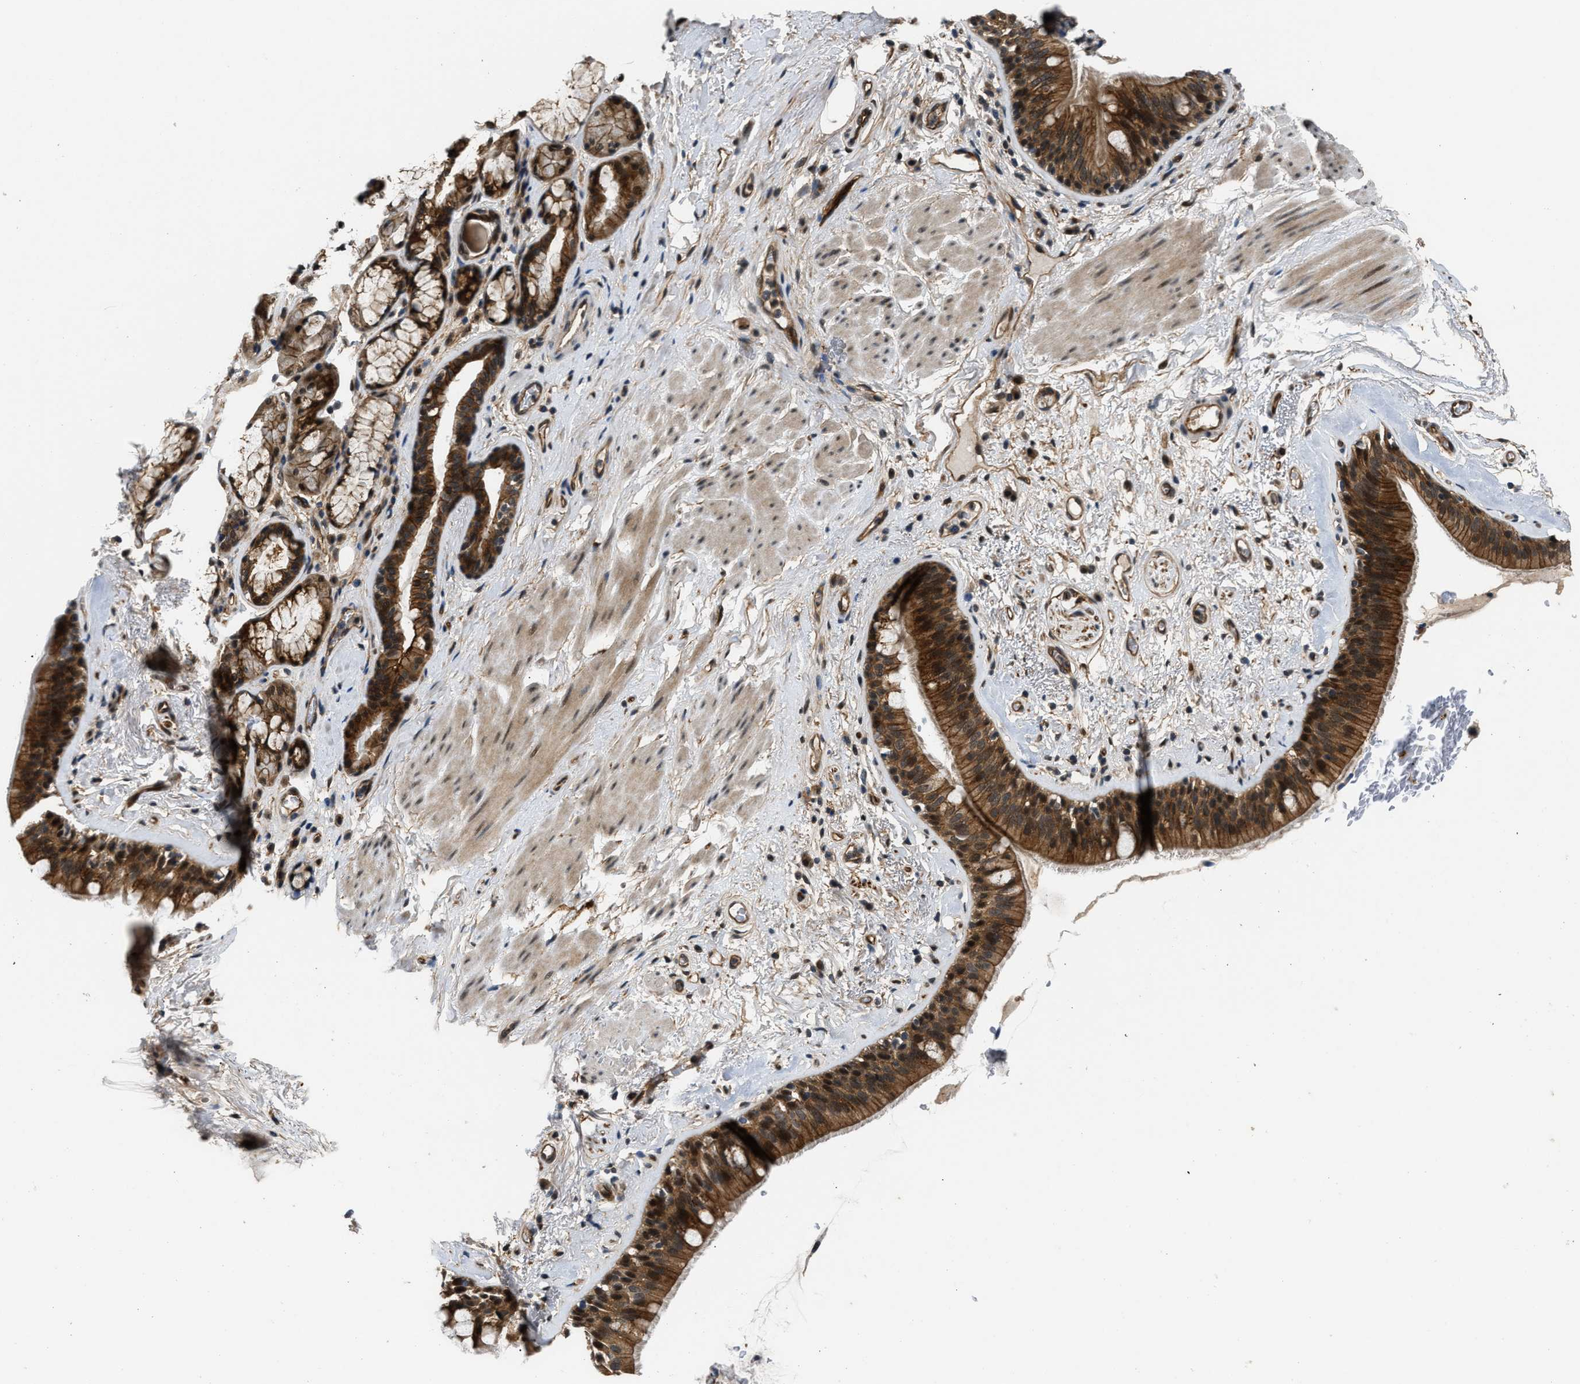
{"staining": {"intensity": "moderate", "quantity": ">75%", "location": "cytoplasmic/membranous"}, "tissue": "bronchus", "cell_type": "Respiratory epithelial cells", "image_type": "normal", "snomed": [{"axis": "morphology", "description": "Normal tissue, NOS"}, {"axis": "topography", "description": "Cartilage tissue"}], "caption": "Immunohistochemical staining of normal human bronchus shows >75% levels of moderate cytoplasmic/membranous protein positivity in about >75% of respiratory epithelial cells. The staining is performed using DAB (3,3'-diaminobenzidine) brown chromogen to label protein expression. The nuclei are counter-stained blue using hematoxylin.", "gene": "COPS2", "patient": {"sex": "female", "age": 63}}